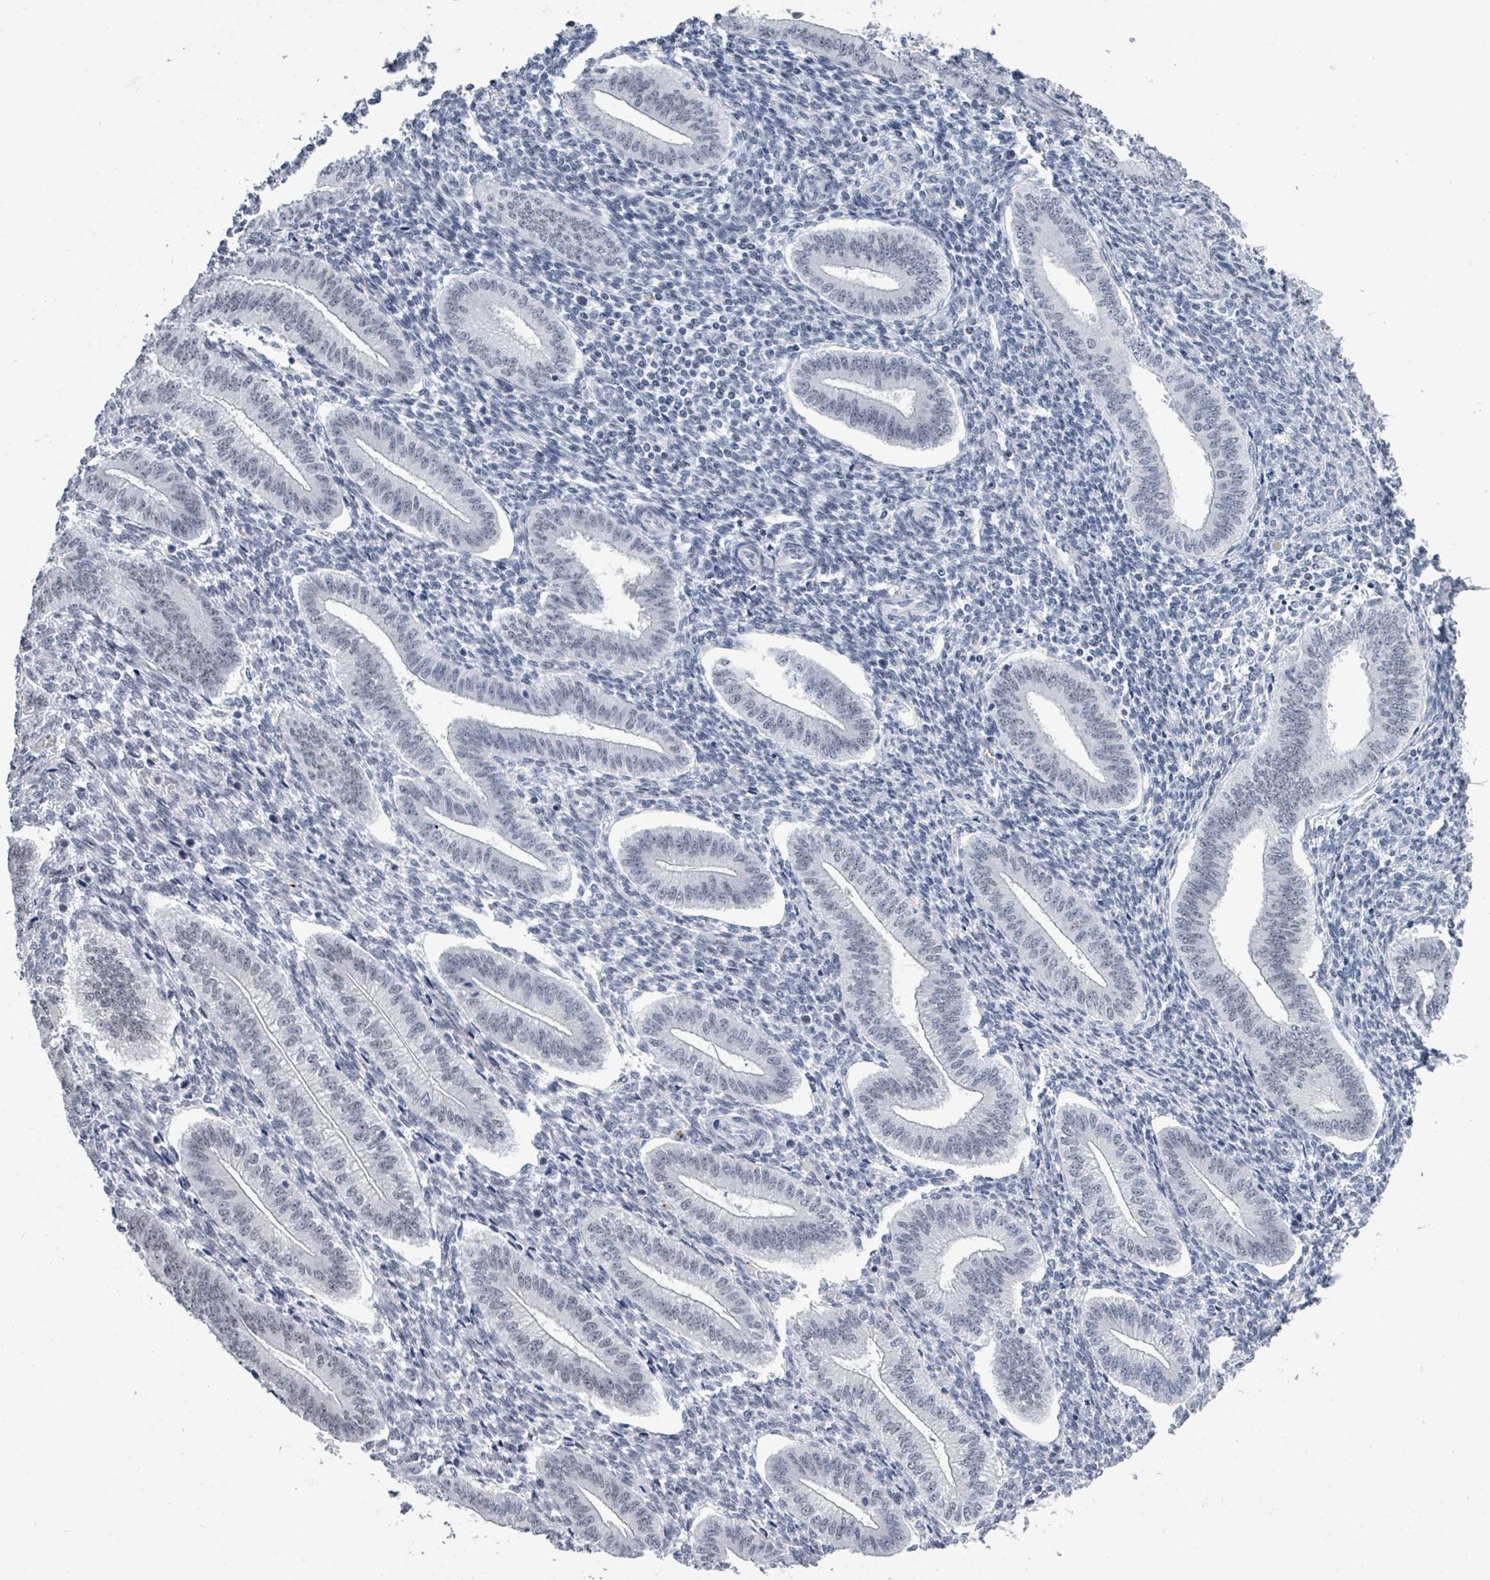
{"staining": {"intensity": "negative", "quantity": "none", "location": "none"}, "tissue": "endometrium", "cell_type": "Cells in endometrial stroma", "image_type": "normal", "snomed": [{"axis": "morphology", "description": "Normal tissue, NOS"}, {"axis": "topography", "description": "Endometrium"}], "caption": "This is an immunohistochemistry image of normal human endometrium. There is no staining in cells in endometrial stroma.", "gene": "CT45A10", "patient": {"sex": "female", "age": 34}}